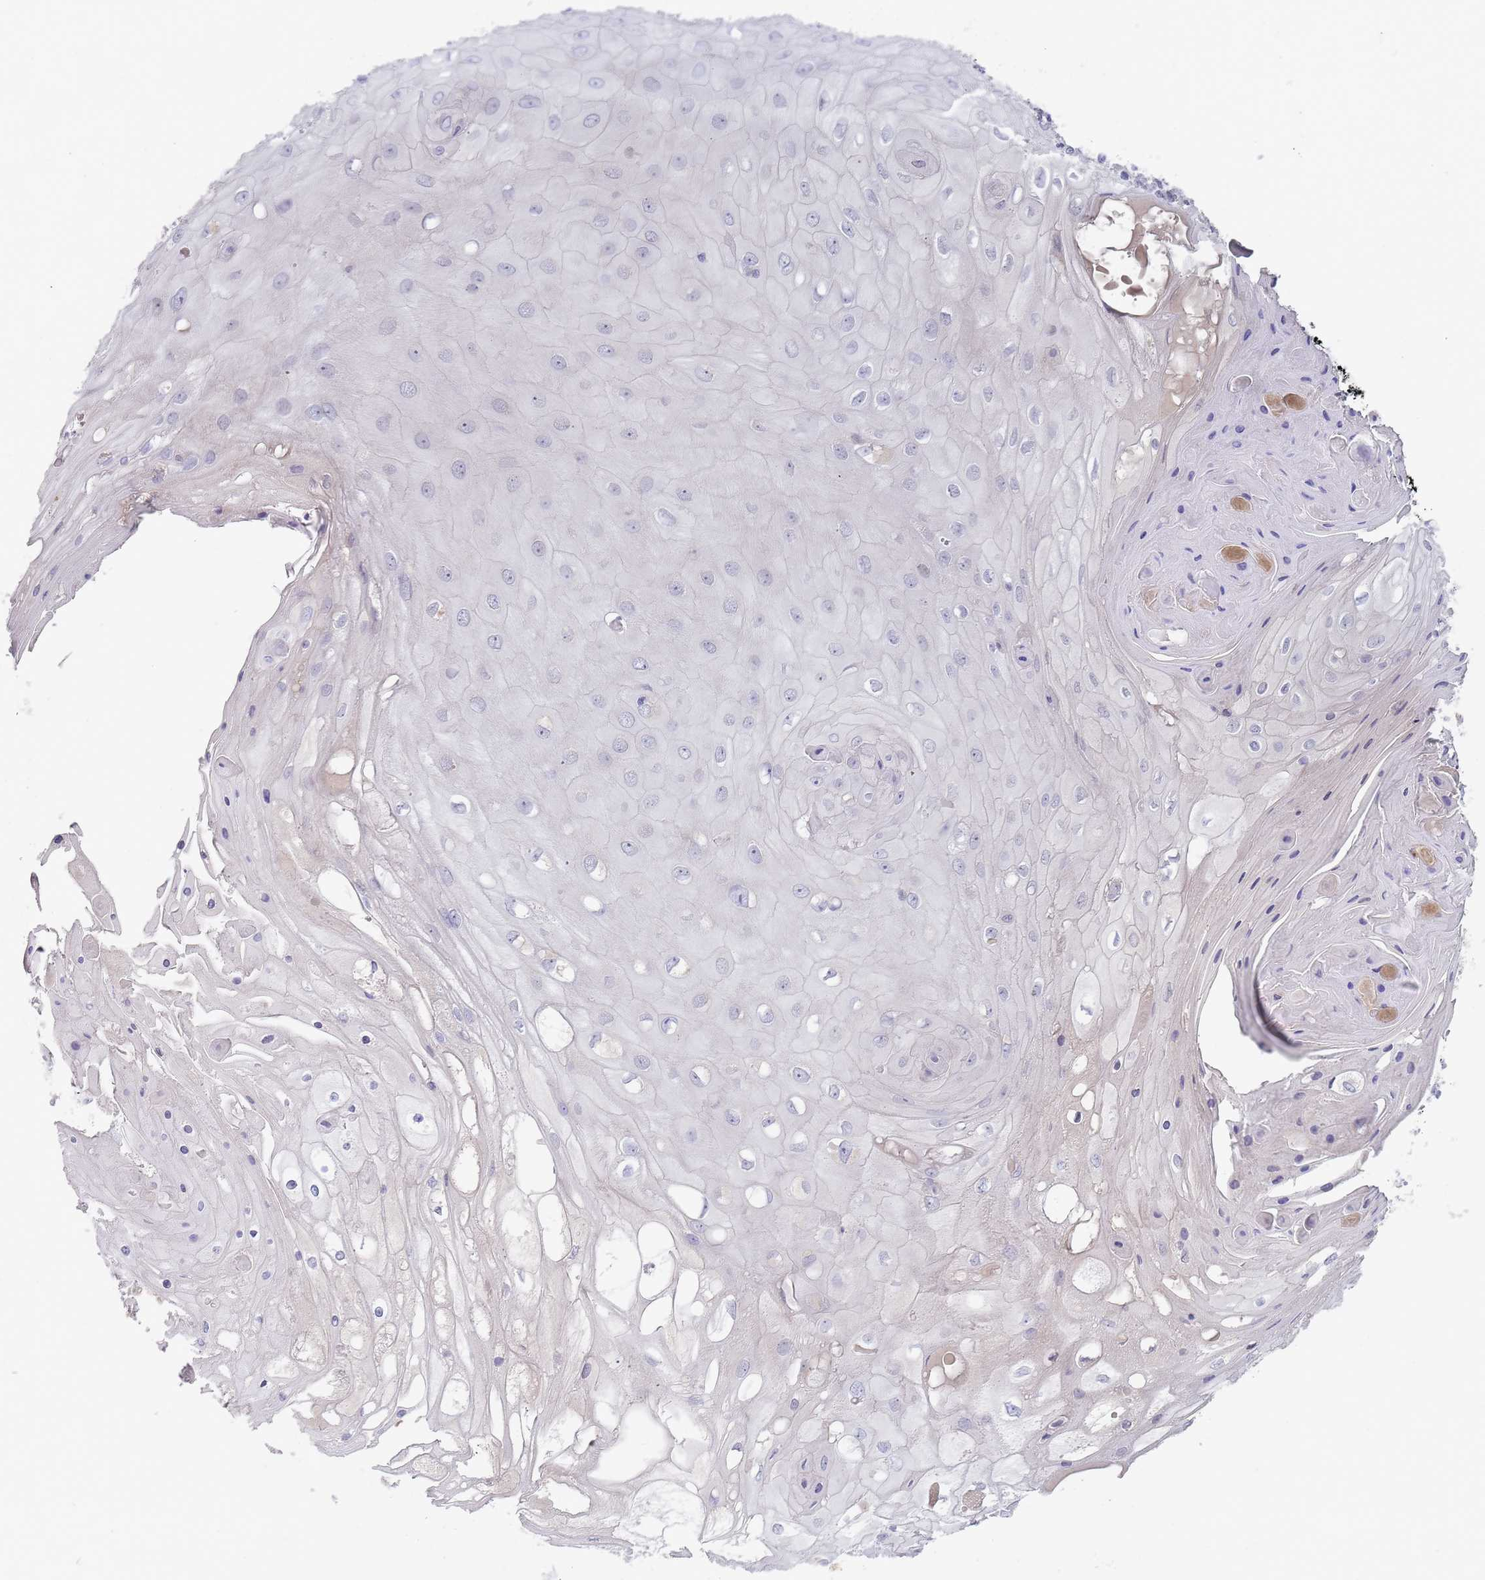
{"staining": {"intensity": "negative", "quantity": "none", "location": "none"}, "tissue": "skin cancer", "cell_type": "Tumor cells", "image_type": "cancer", "snomed": [{"axis": "morphology", "description": "Squamous cell carcinoma, NOS"}, {"axis": "topography", "description": "Skin"}], "caption": "Immunohistochemistry photomicrograph of skin cancer (squamous cell carcinoma) stained for a protein (brown), which exhibits no staining in tumor cells.", "gene": "PRAC1", "patient": {"sex": "male", "age": 70}}